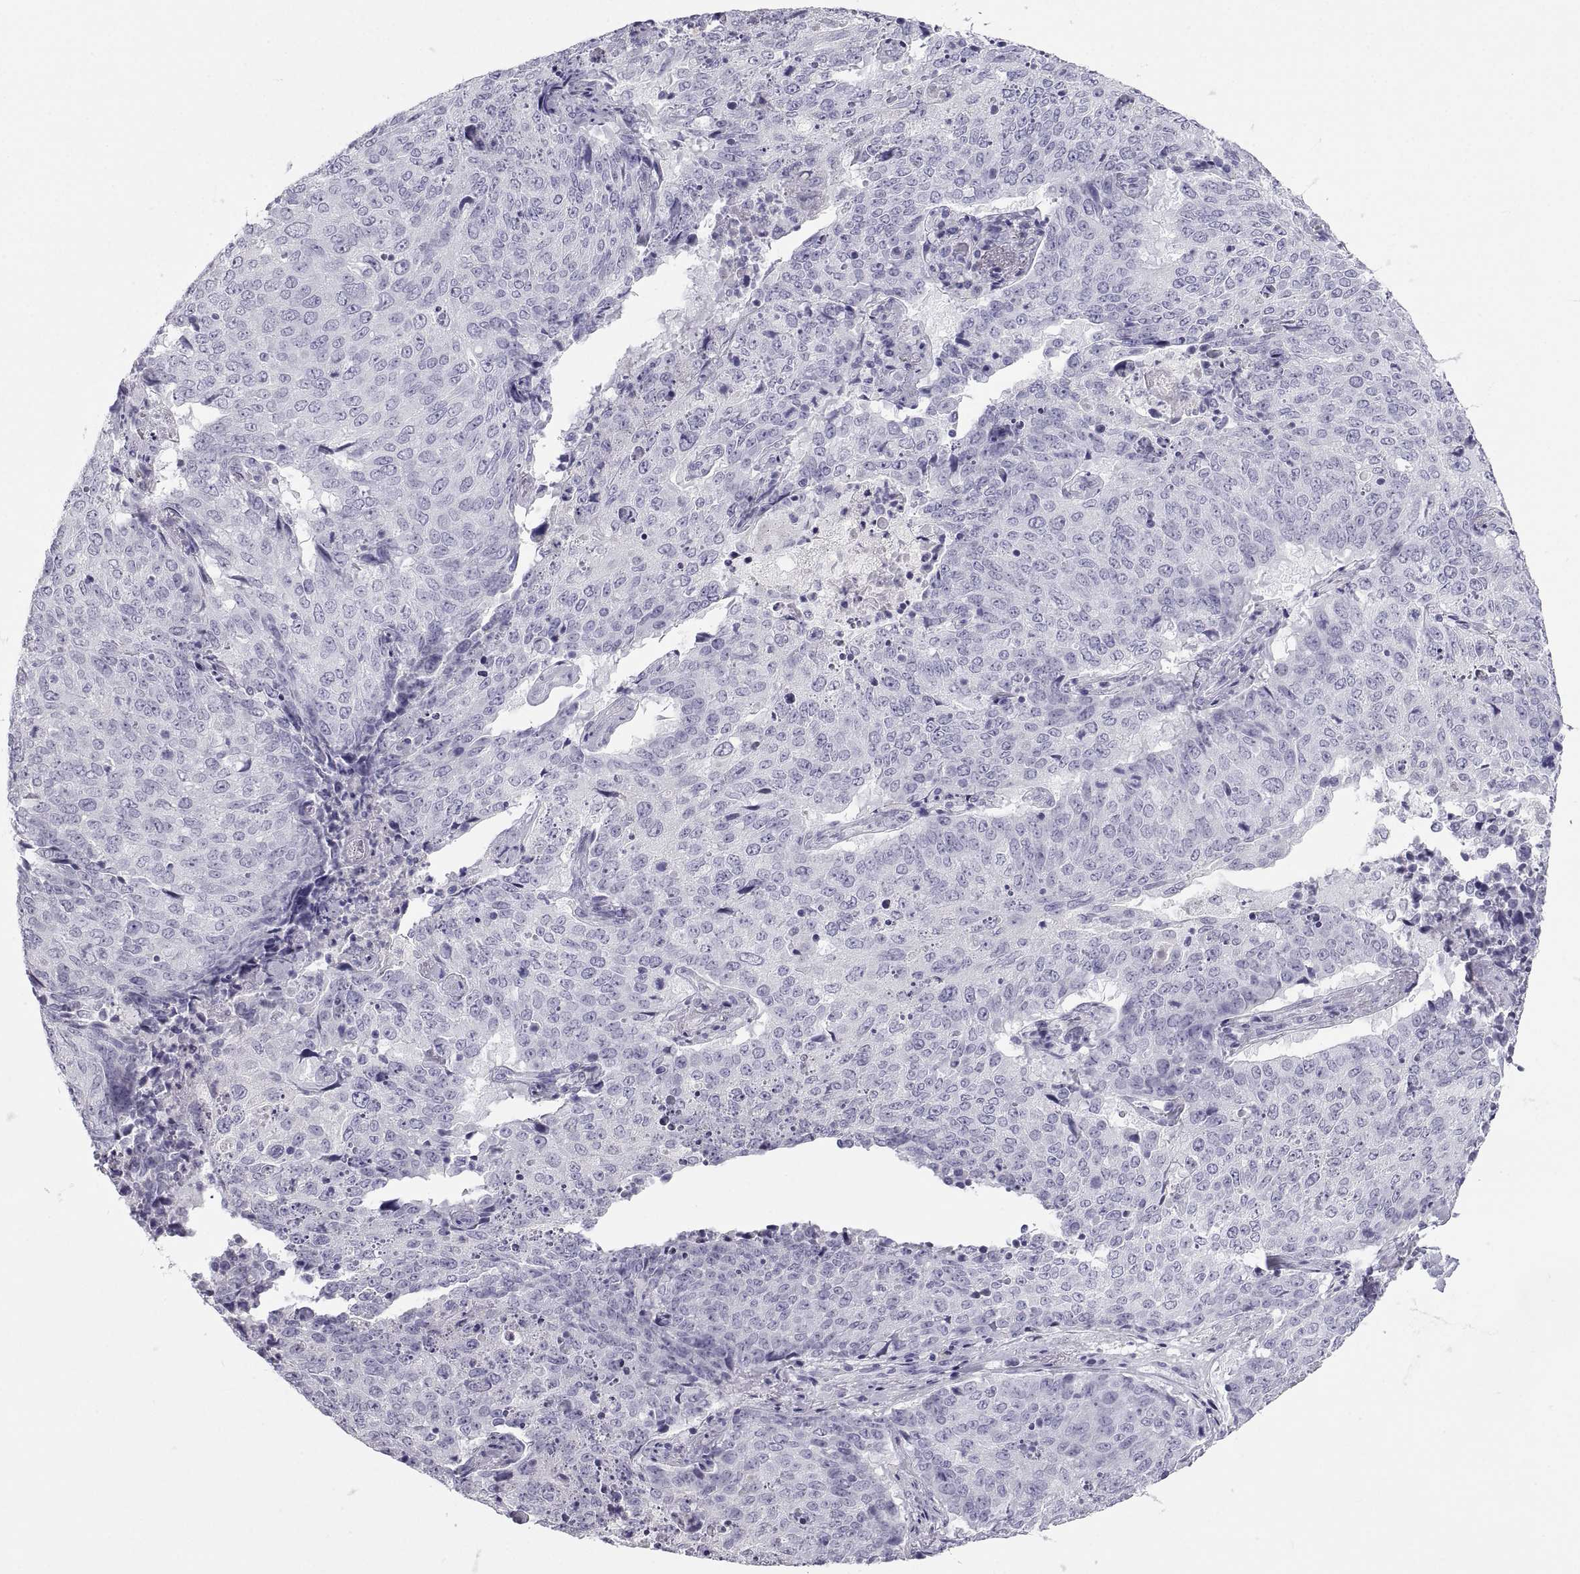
{"staining": {"intensity": "negative", "quantity": "none", "location": "none"}, "tissue": "lung cancer", "cell_type": "Tumor cells", "image_type": "cancer", "snomed": [{"axis": "morphology", "description": "Normal tissue, NOS"}, {"axis": "morphology", "description": "Squamous cell carcinoma, NOS"}, {"axis": "topography", "description": "Bronchus"}, {"axis": "topography", "description": "Lung"}], "caption": "High power microscopy histopathology image of an immunohistochemistry histopathology image of lung squamous cell carcinoma, revealing no significant positivity in tumor cells. (DAB immunohistochemistry visualized using brightfield microscopy, high magnification).", "gene": "PCSK1N", "patient": {"sex": "male", "age": 64}}